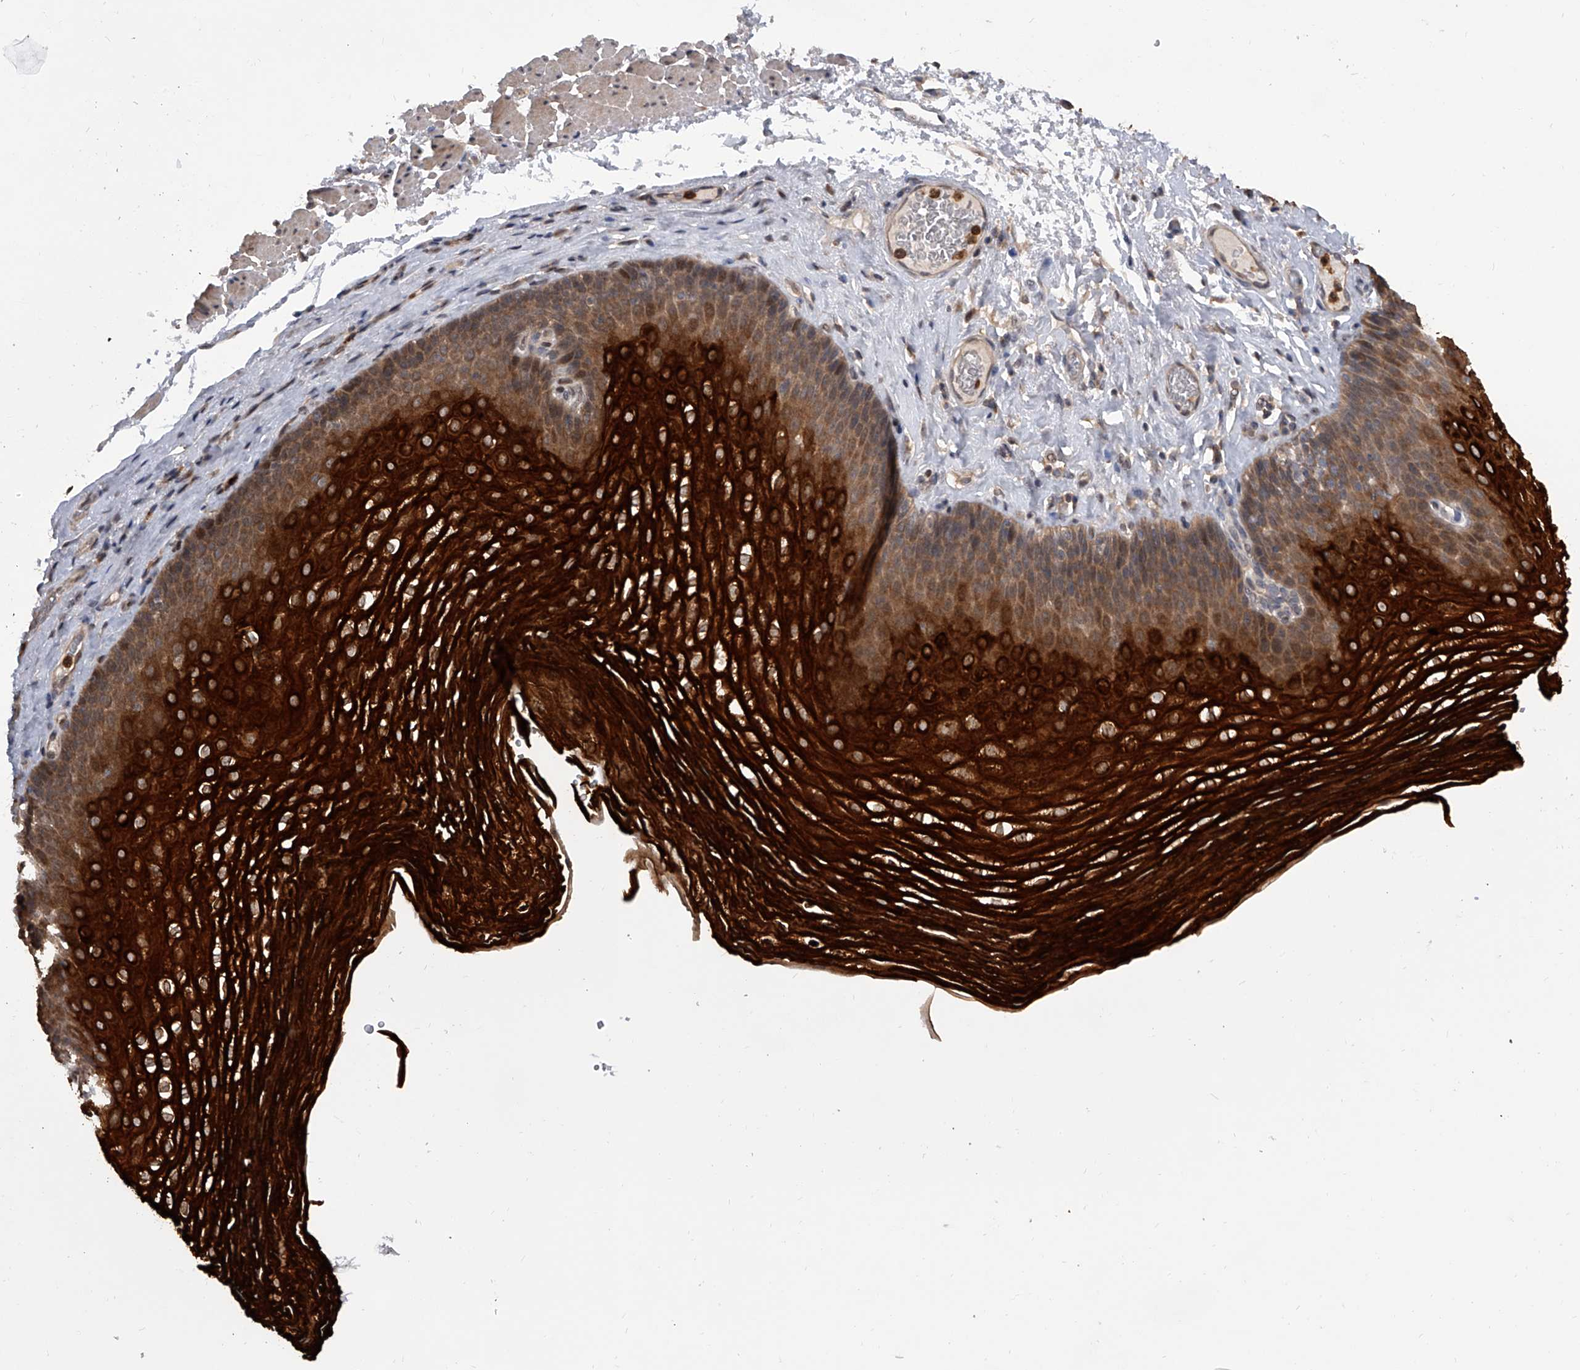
{"staining": {"intensity": "strong", "quantity": ">75%", "location": "cytoplasmic/membranous,nuclear"}, "tissue": "esophagus", "cell_type": "Squamous epithelial cells", "image_type": "normal", "snomed": [{"axis": "morphology", "description": "Normal tissue, NOS"}, {"axis": "topography", "description": "Esophagus"}], "caption": "Squamous epithelial cells show high levels of strong cytoplasmic/membranous,nuclear staining in about >75% of cells in unremarkable human esophagus. The staining was performed using DAB to visualize the protein expression in brown, while the nuclei were stained in blue with hematoxylin (Magnification: 20x).", "gene": "BHLHE23", "patient": {"sex": "female", "age": 66}}